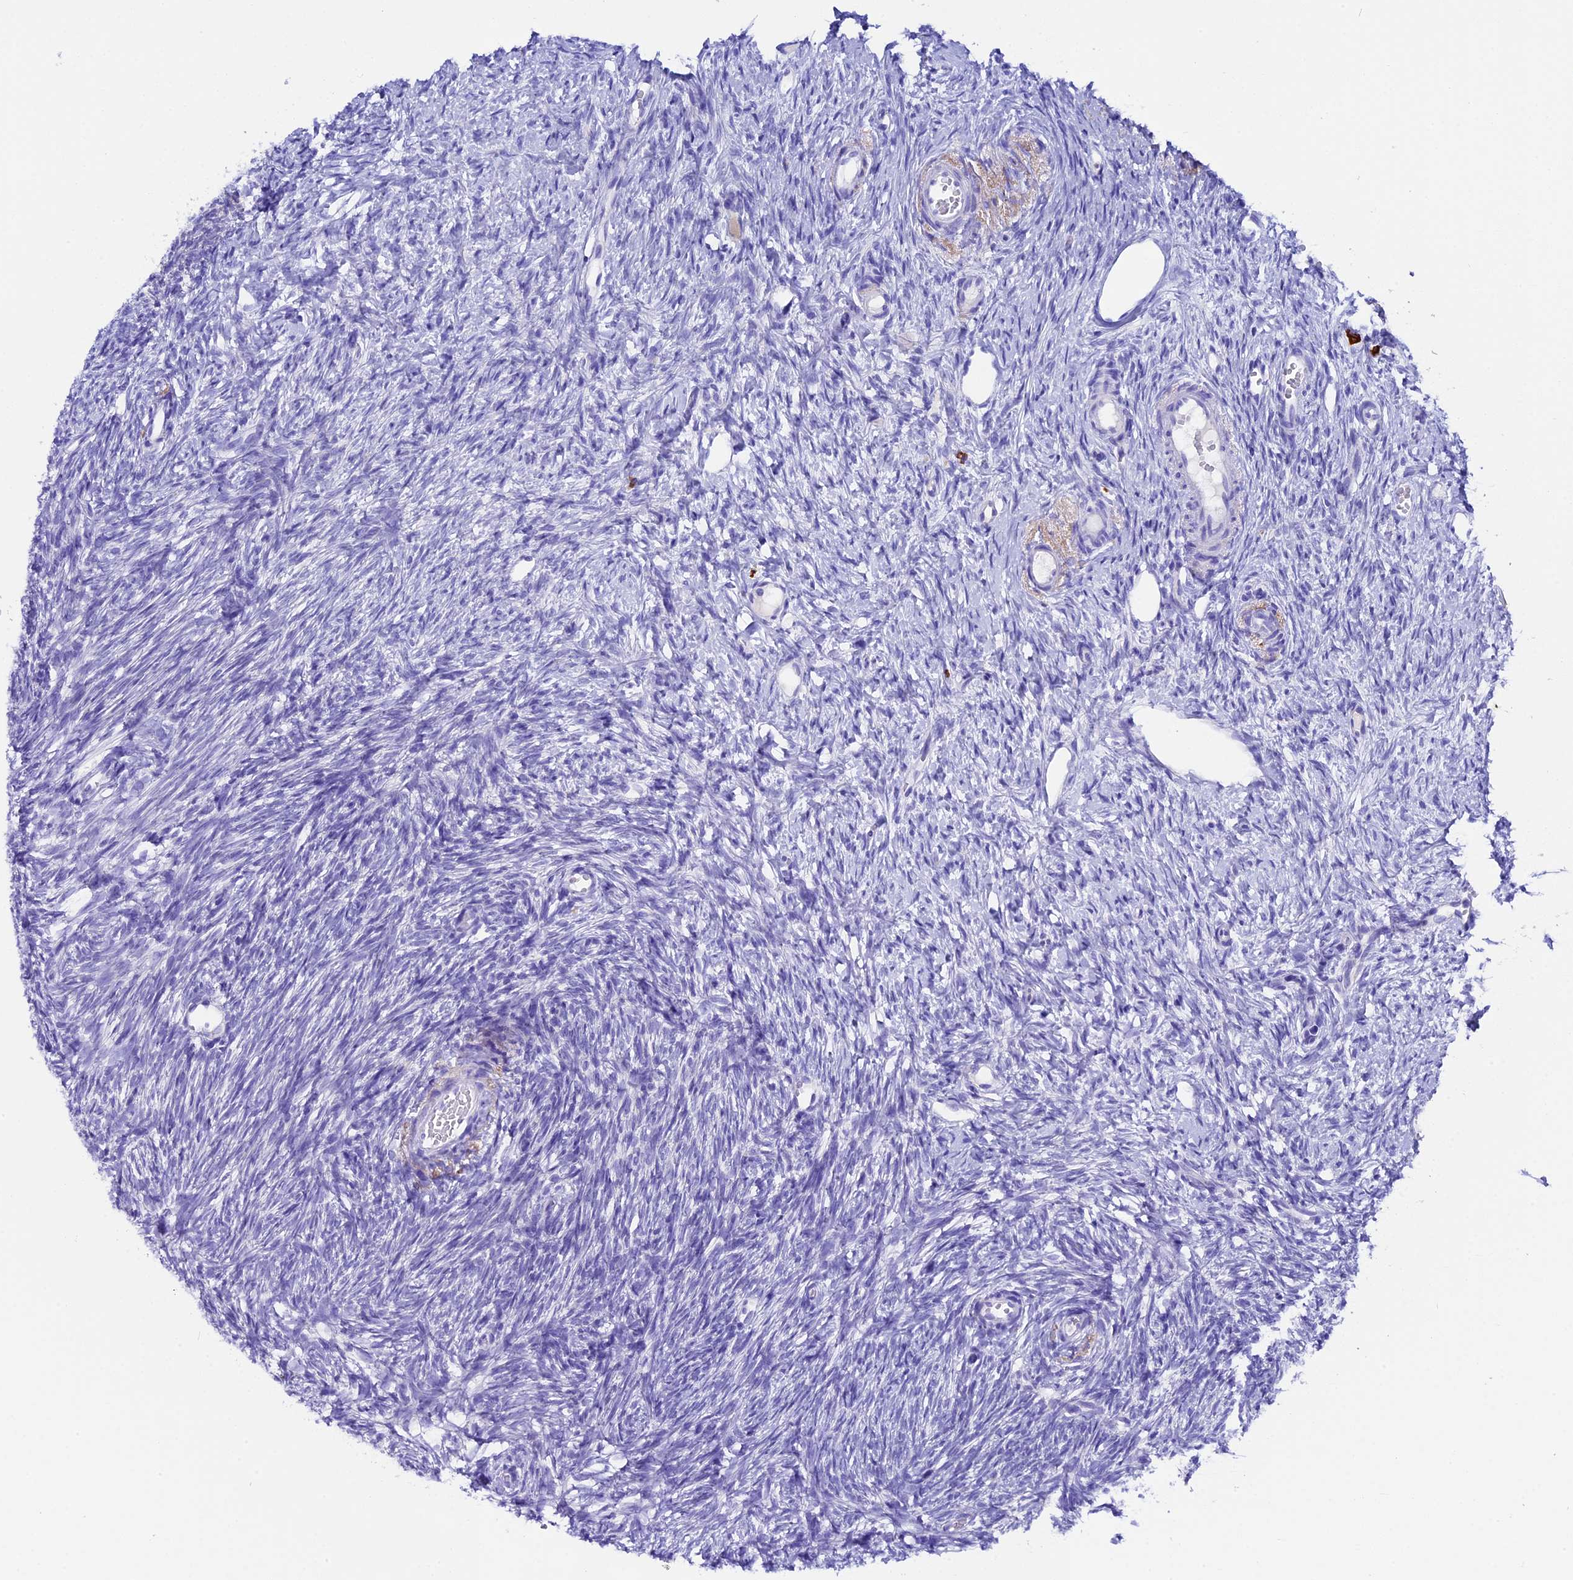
{"staining": {"intensity": "negative", "quantity": "none", "location": "none"}, "tissue": "ovary", "cell_type": "Ovarian stroma cells", "image_type": "normal", "snomed": [{"axis": "morphology", "description": "Normal tissue, NOS"}, {"axis": "topography", "description": "Ovary"}], "caption": "Immunohistochemistry (IHC) photomicrograph of unremarkable ovary stained for a protein (brown), which shows no staining in ovarian stroma cells. (Brightfield microscopy of DAB IHC at high magnification).", "gene": "FKBP11", "patient": {"sex": "female", "age": 51}}